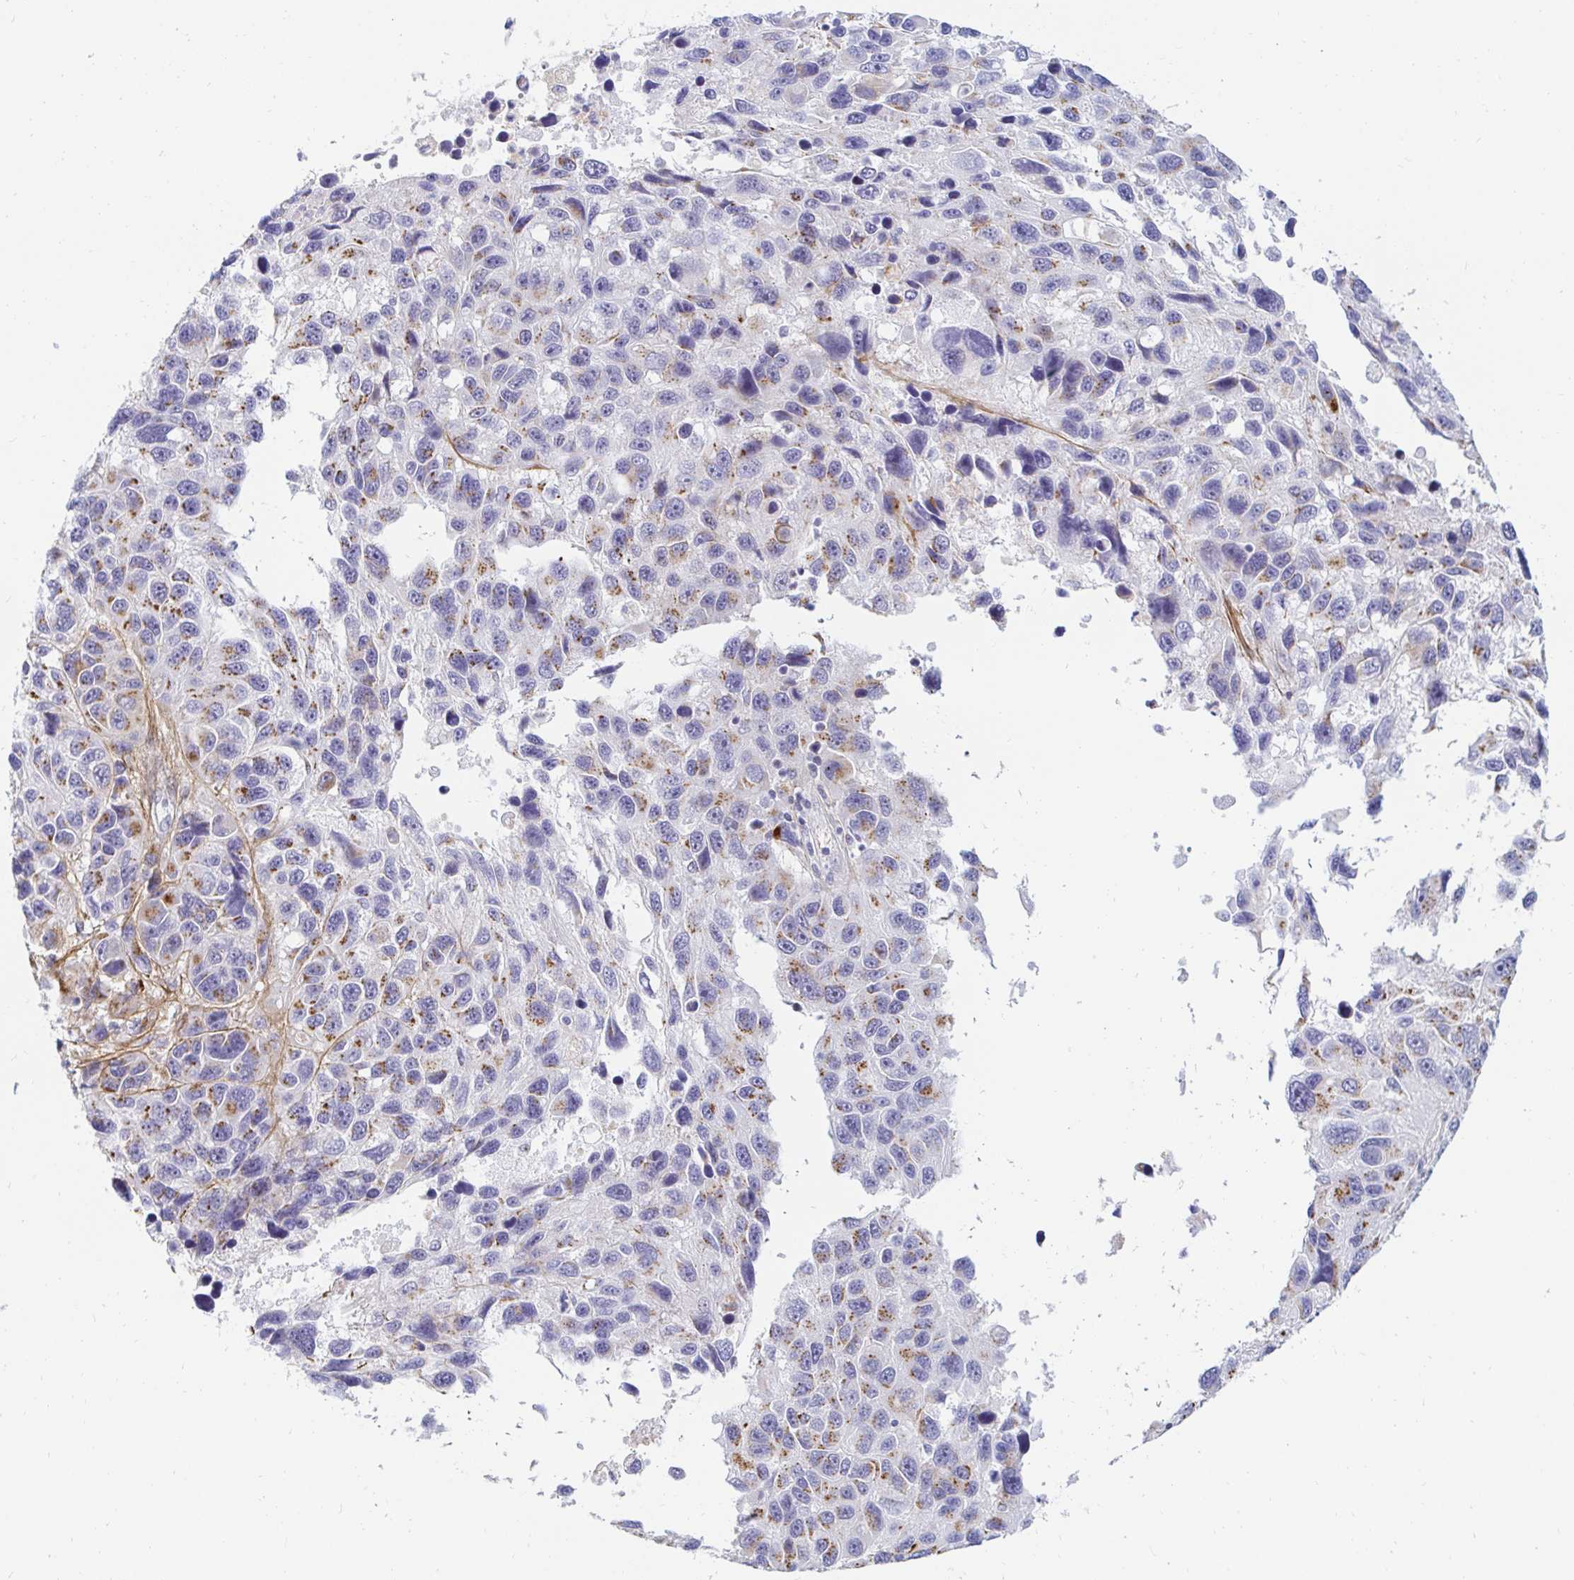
{"staining": {"intensity": "moderate", "quantity": "25%-75%", "location": "cytoplasmic/membranous"}, "tissue": "melanoma", "cell_type": "Tumor cells", "image_type": "cancer", "snomed": [{"axis": "morphology", "description": "Malignant melanoma, NOS"}, {"axis": "topography", "description": "Skin"}], "caption": "Melanoma stained with IHC demonstrates moderate cytoplasmic/membranous staining in about 25%-75% of tumor cells.", "gene": "OR51D1", "patient": {"sex": "male", "age": 53}}